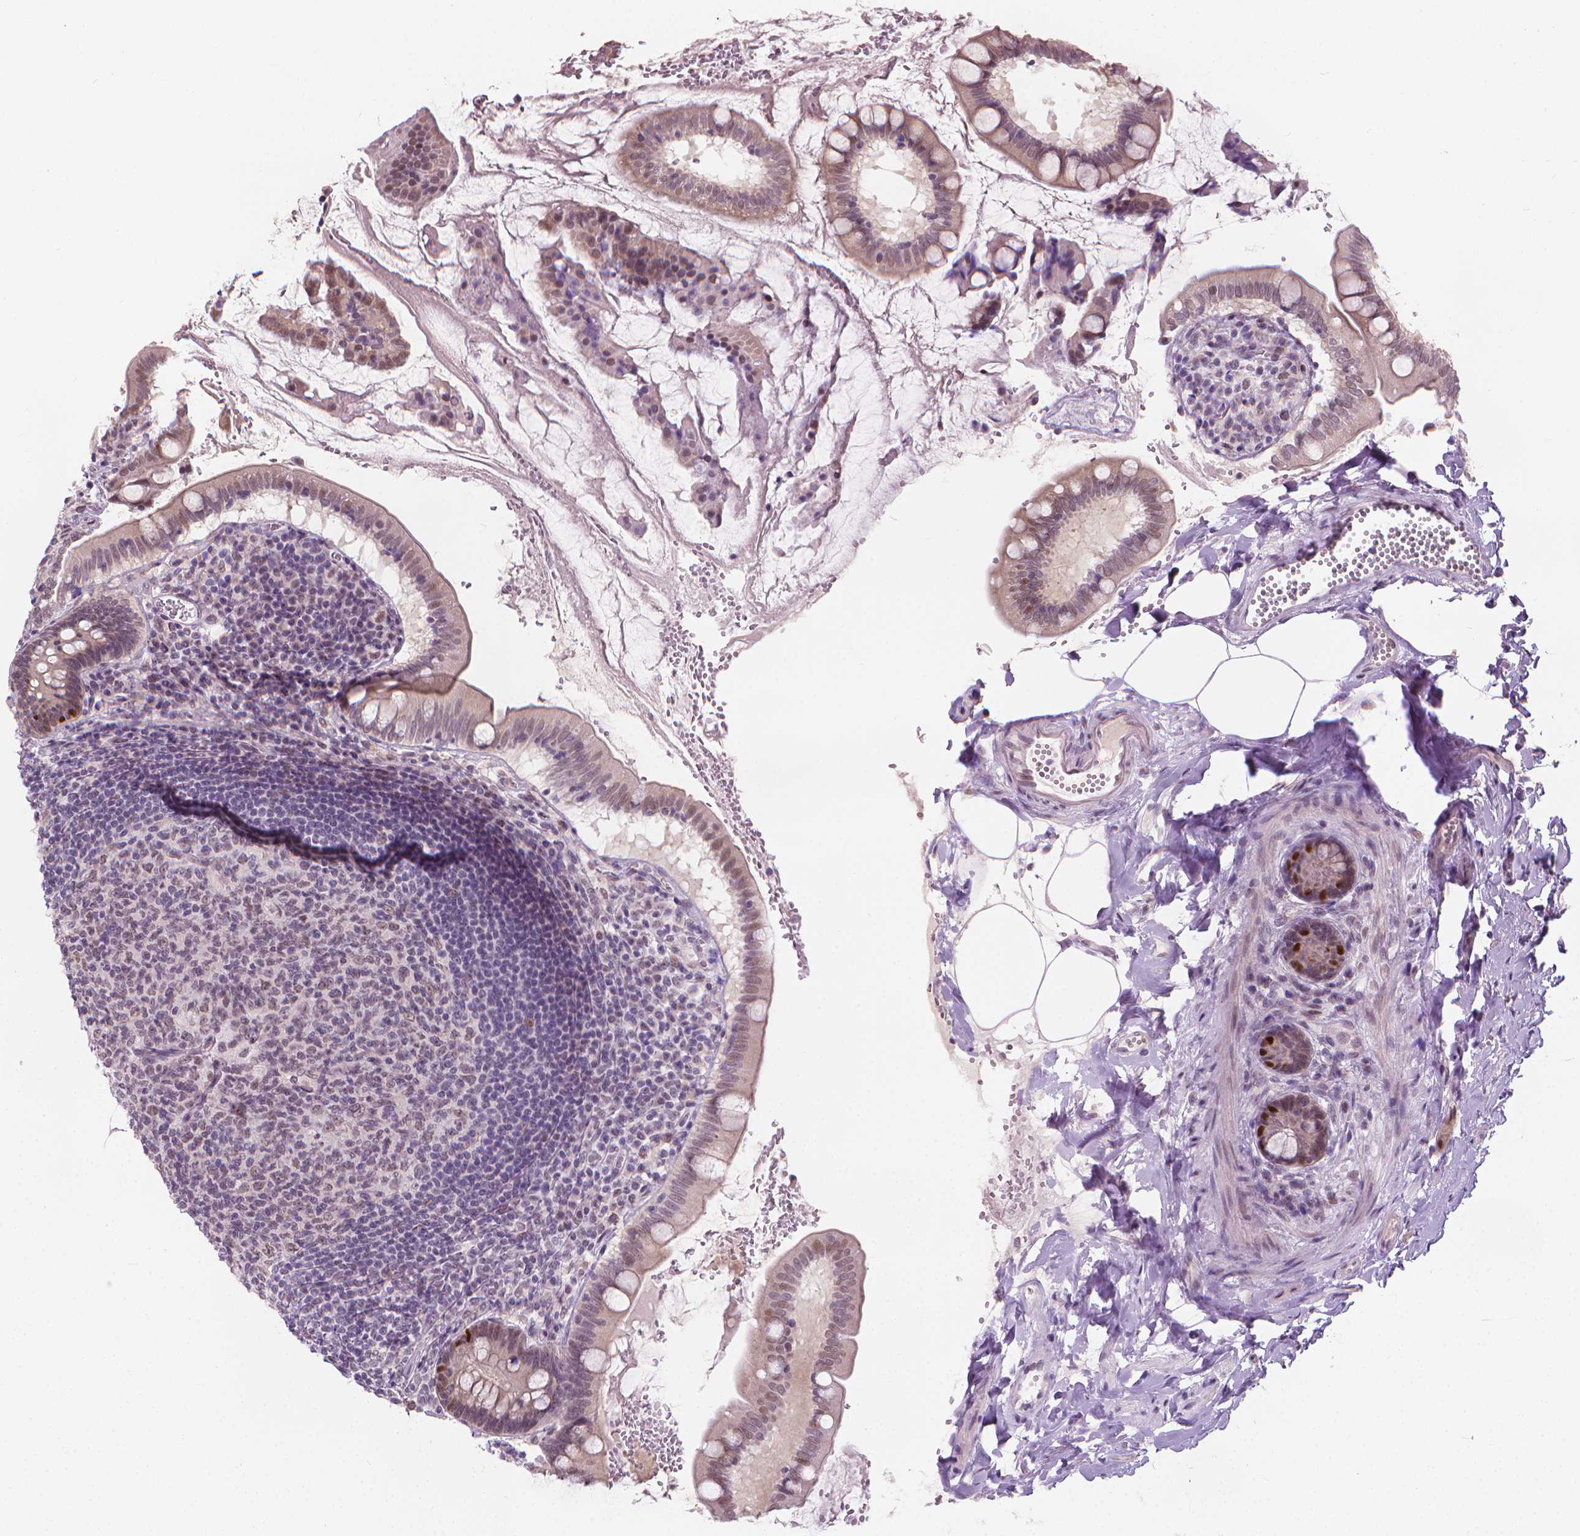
{"staining": {"intensity": "strong", "quantity": "<25%", "location": "nuclear"}, "tissue": "small intestine", "cell_type": "Glandular cells", "image_type": "normal", "snomed": [{"axis": "morphology", "description": "Normal tissue, NOS"}, {"axis": "topography", "description": "Small intestine"}], "caption": "Immunohistochemical staining of benign human small intestine shows <25% levels of strong nuclear protein positivity in approximately <25% of glandular cells. The protein of interest is stained brown, and the nuclei are stained in blue (DAB IHC with brightfield microscopy, high magnification).", "gene": "CDKN1C", "patient": {"sex": "female", "age": 56}}